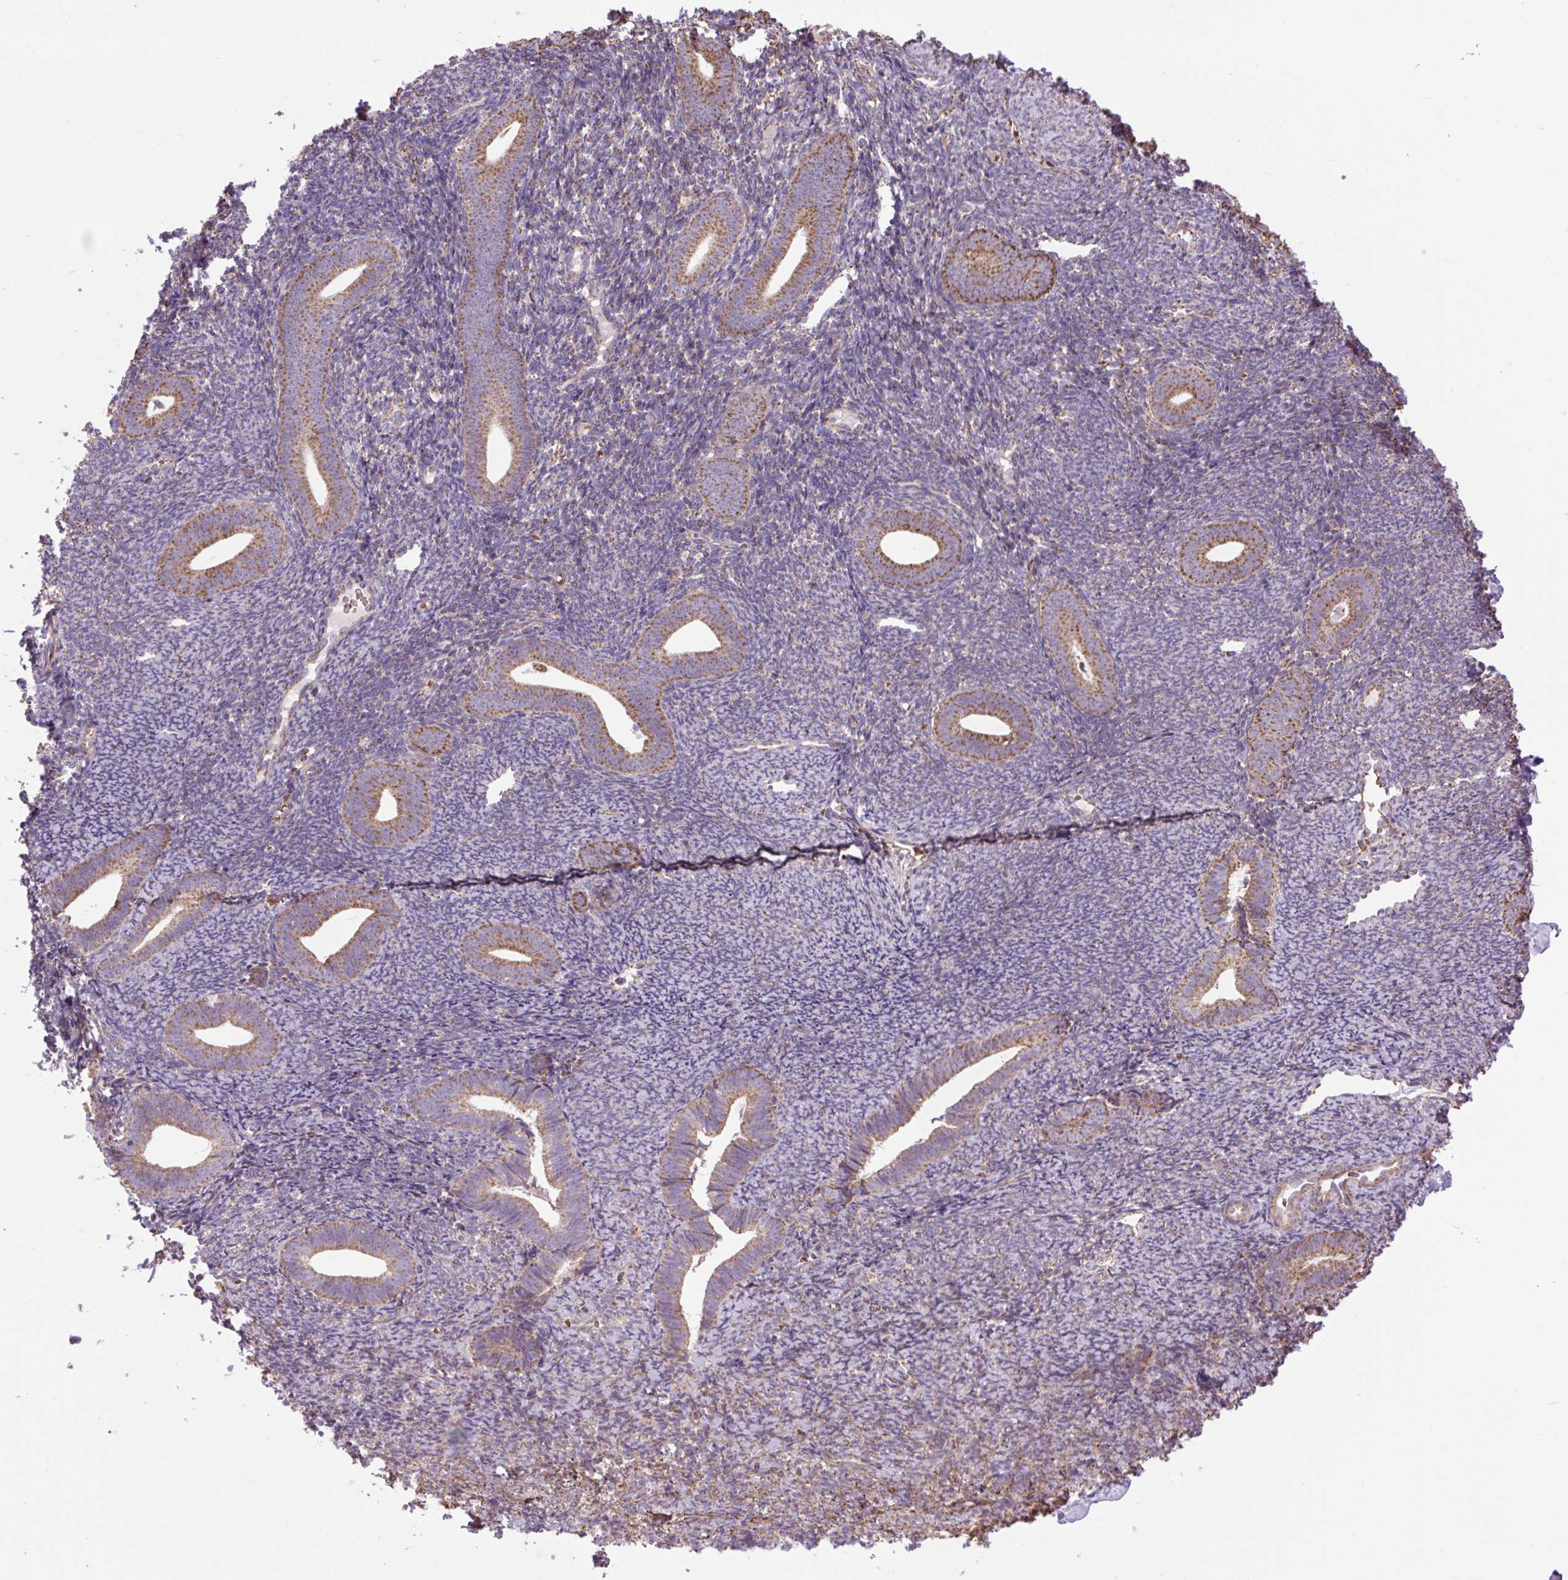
{"staining": {"intensity": "moderate", "quantity": "25%-75%", "location": "cytoplasmic/membranous"}, "tissue": "endometrium", "cell_type": "Cells in endometrial stroma", "image_type": "normal", "snomed": [{"axis": "morphology", "description": "Normal tissue, NOS"}, {"axis": "topography", "description": "Endometrium"}], "caption": "Moderate cytoplasmic/membranous expression is identified in approximately 25%-75% of cells in endometrial stroma in benign endometrium. (DAB IHC with brightfield microscopy, high magnification).", "gene": "PLCG1", "patient": {"sex": "female", "age": 39}}